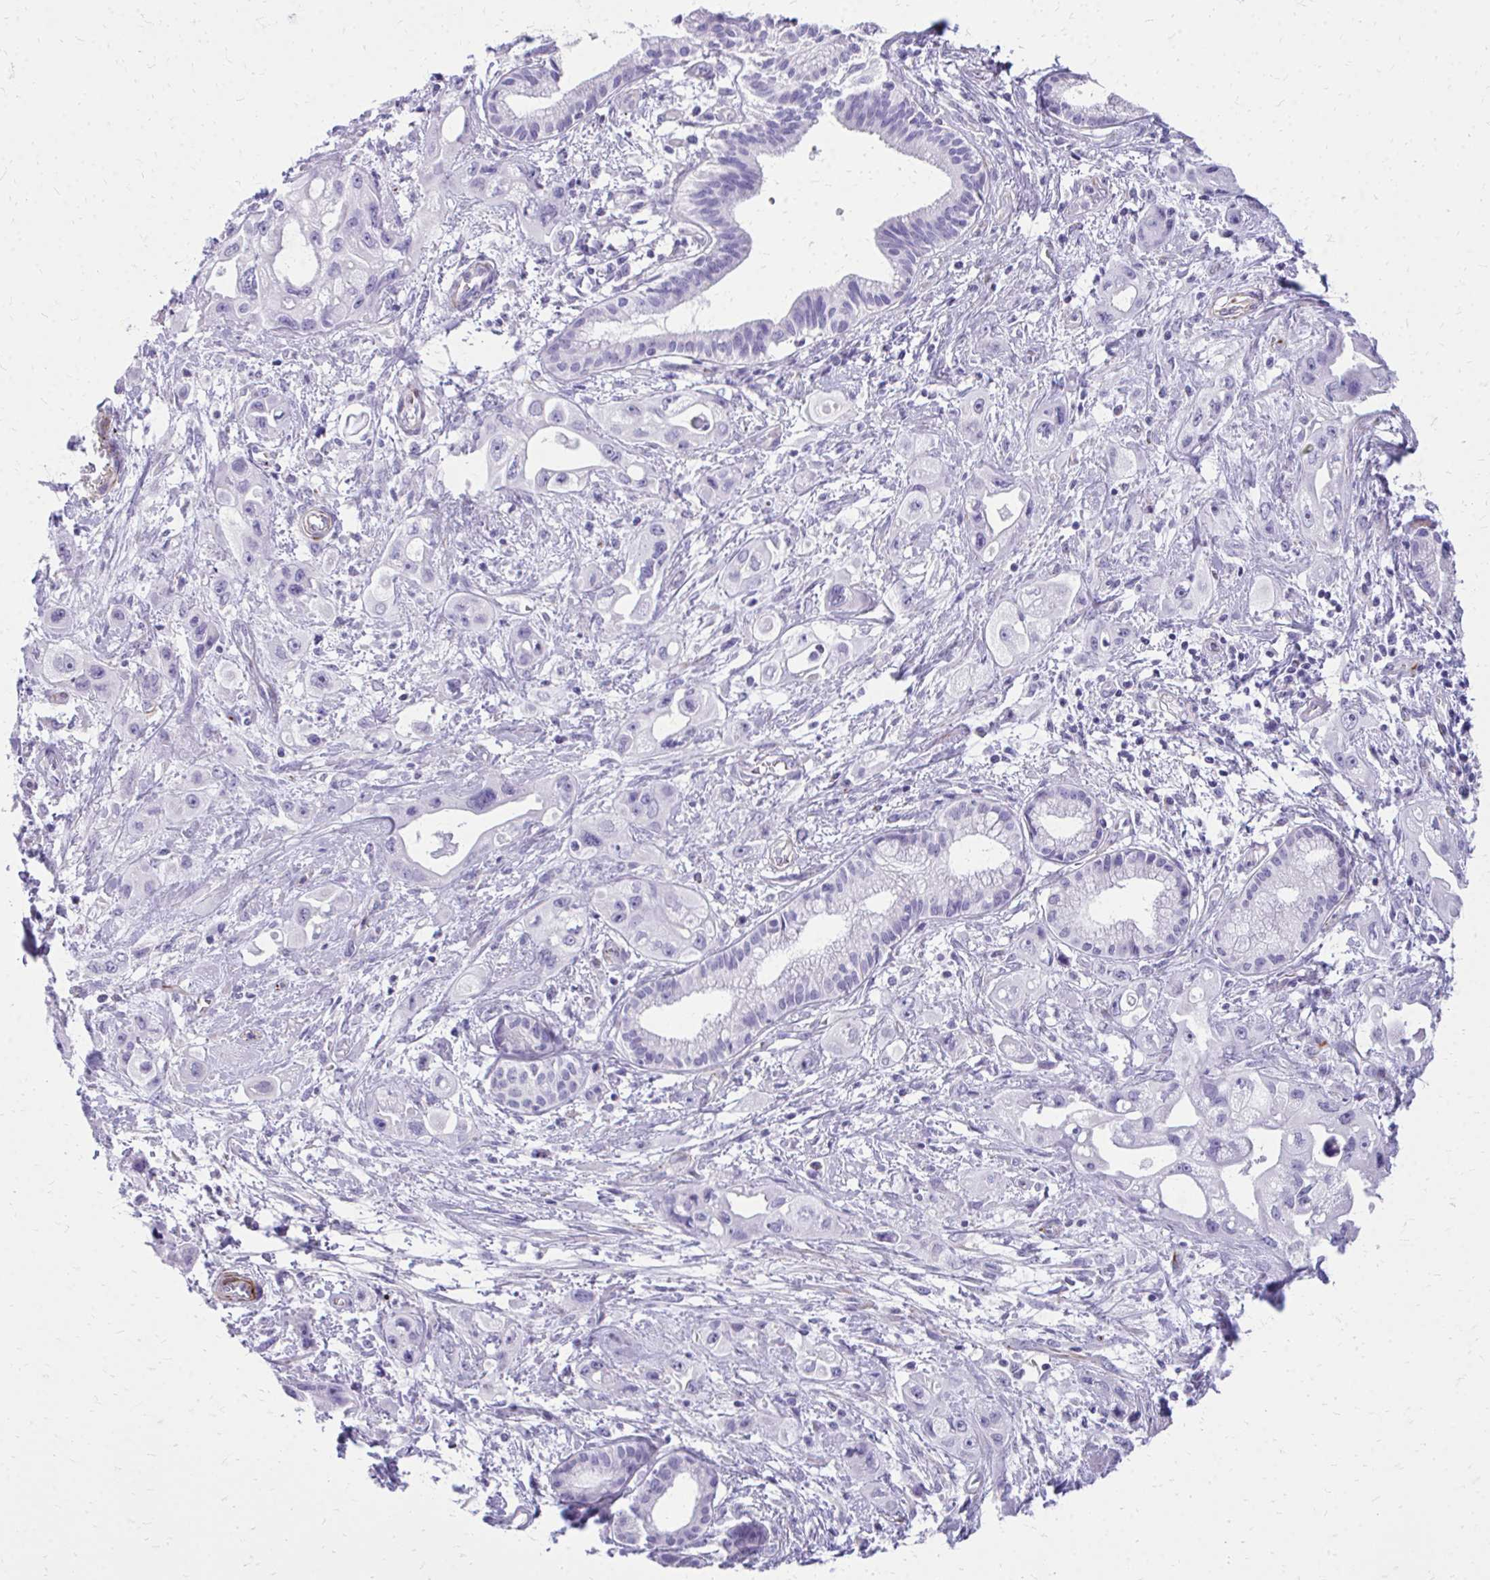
{"staining": {"intensity": "negative", "quantity": "none", "location": "none"}, "tissue": "pancreatic cancer", "cell_type": "Tumor cells", "image_type": "cancer", "snomed": [{"axis": "morphology", "description": "Adenocarcinoma, NOS"}, {"axis": "topography", "description": "Pancreas"}], "caption": "DAB immunohistochemical staining of pancreatic cancer reveals no significant positivity in tumor cells.", "gene": "TRIM6", "patient": {"sex": "female", "age": 66}}